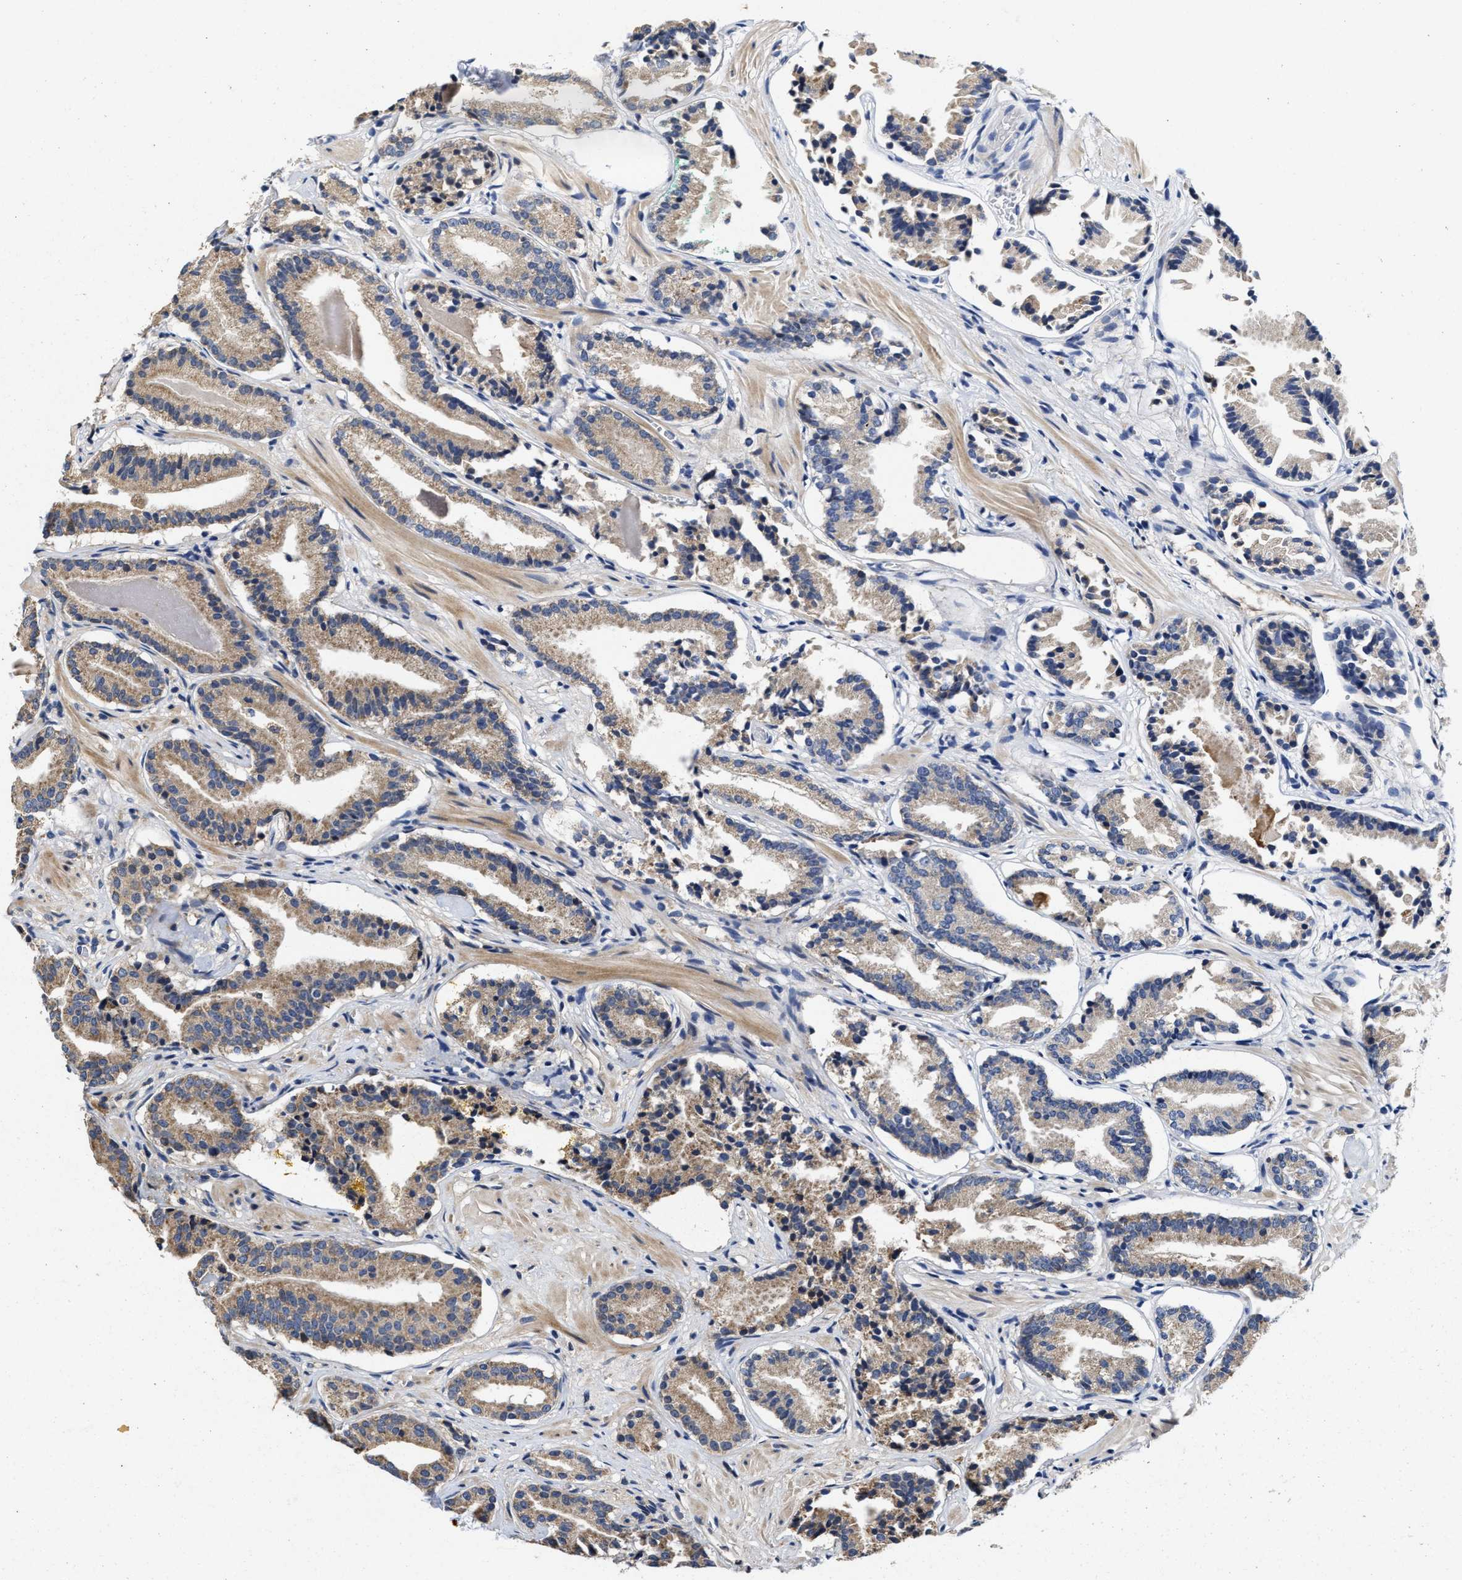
{"staining": {"intensity": "weak", "quantity": ">75%", "location": "cytoplasmic/membranous"}, "tissue": "prostate cancer", "cell_type": "Tumor cells", "image_type": "cancer", "snomed": [{"axis": "morphology", "description": "Adenocarcinoma, Low grade"}, {"axis": "topography", "description": "Prostate"}], "caption": "Immunohistochemistry (IHC) image of neoplastic tissue: prostate adenocarcinoma (low-grade) stained using immunohistochemistry shows low levels of weak protein expression localized specifically in the cytoplasmic/membranous of tumor cells, appearing as a cytoplasmic/membranous brown color.", "gene": "SCYL2", "patient": {"sex": "male", "age": 51}}